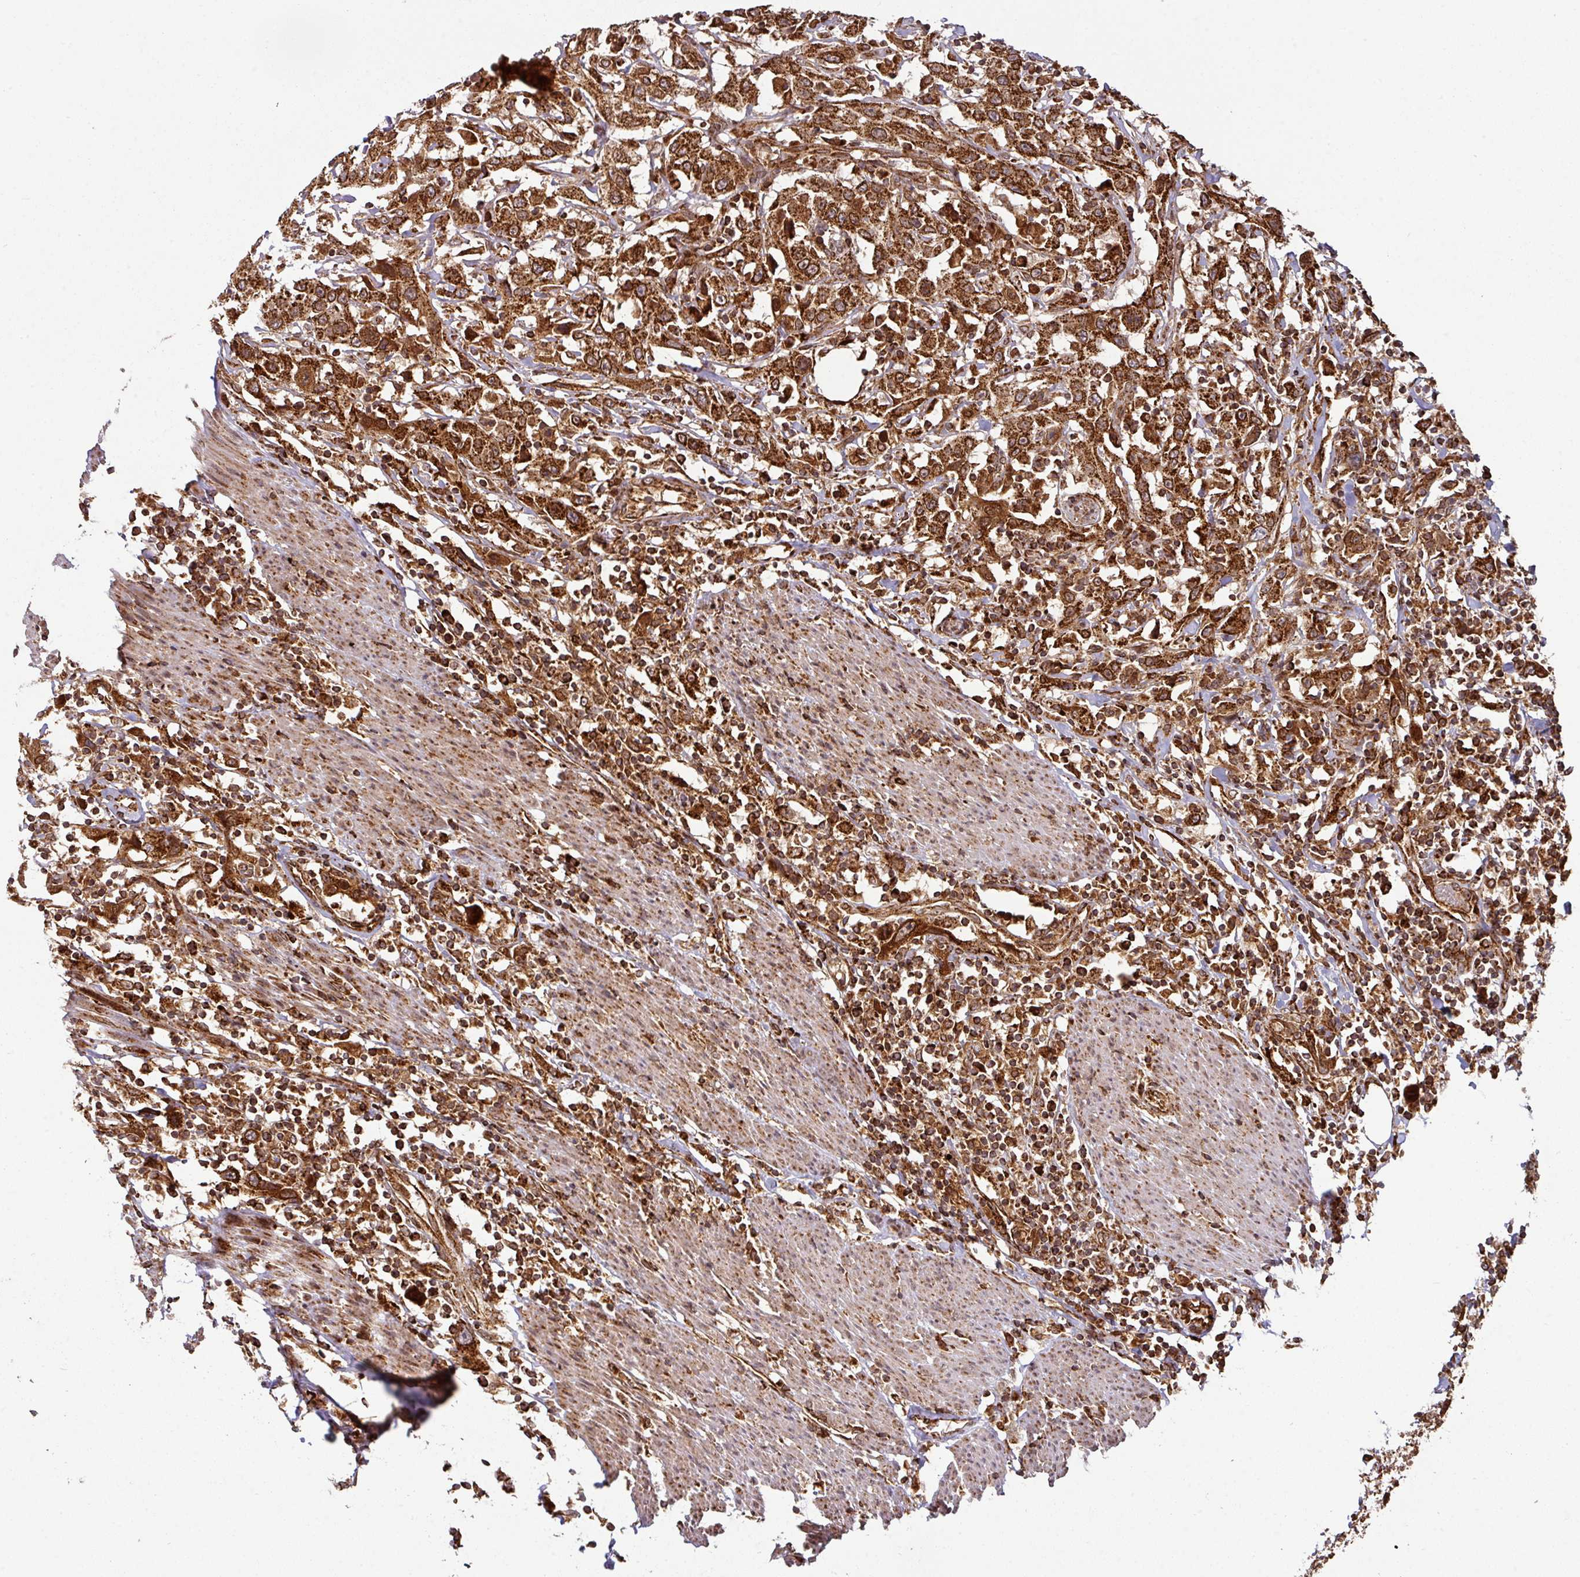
{"staining": {"intensity": "strong", "quantity": ">75%", "location": "cytoplasmic/membranous"}, "tissue": "urothelial cancer", "cell_type": "Tumor cells", "image_type": "cancer", "snomed": [{"axis": "morphology", "description": "Urothelial carcinoma, High grade"}, {"axis": "topography", "description": "Urinary bladder"}], "caption": "Urothelial carcinoma (high-grade) was stained to show a protein in brown. There is high levels of strong cytoplasmic/membranous positivity in about >75% of tumor cells.", "gene": "TRAP1", "patient": {"sex": "male", "age": 61}}